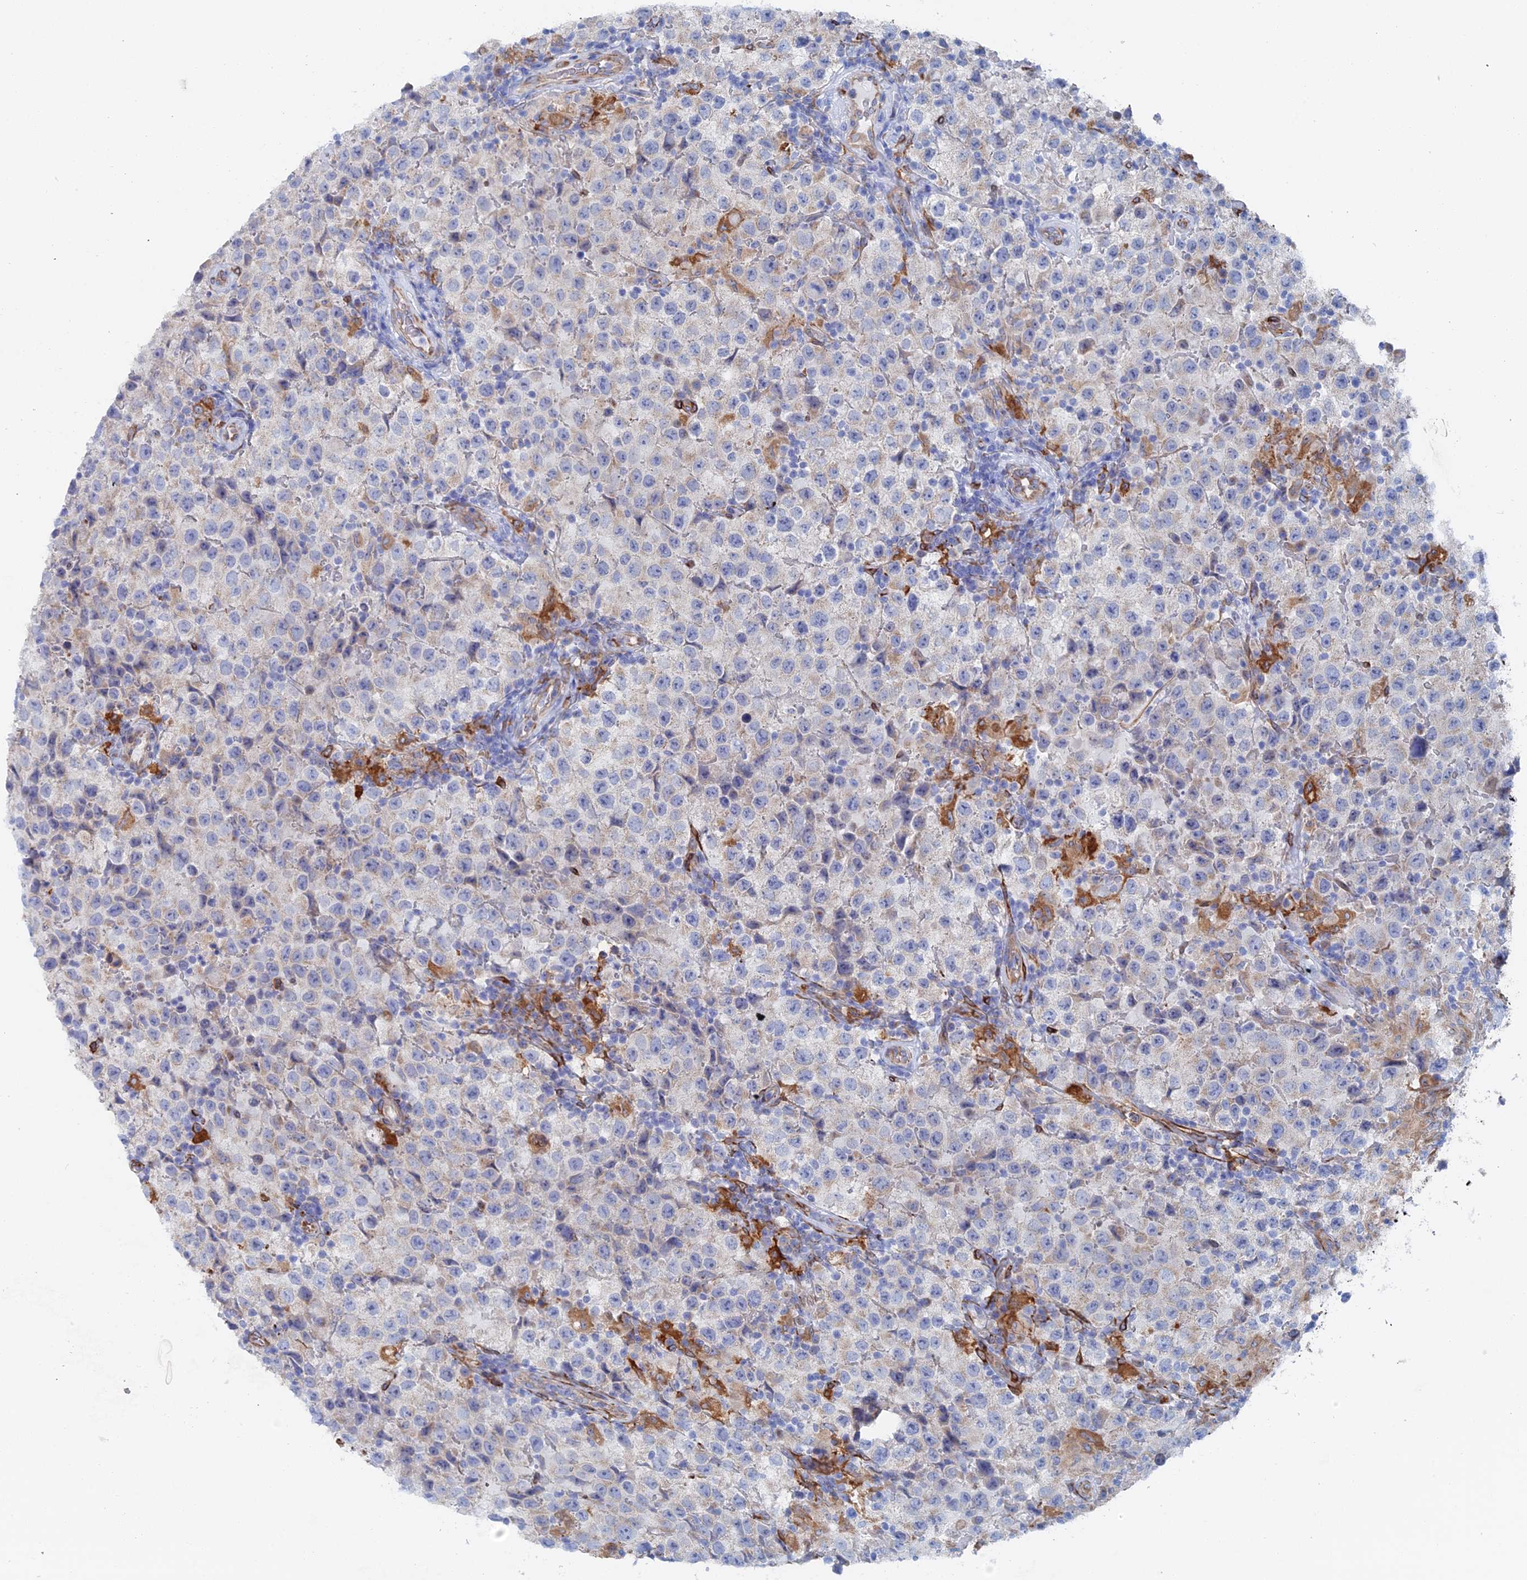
{"staining": {"intensity": "negative", "quantity": "none", "location": "none"}, "tissue": "testis cancer", "cell_type": "Tumor cells", "image_type": "cancer", "snomed": [{"axis": "morphology", "description": "Seminoma, NOS"}, {"axis": "morphology", "description": "Carcinoma, Embryonal, NOS"}, {"axis": "topography", "description": "Testis"}], "caption": "Human testis seminoma stained for a protein using IHC shows no staining in tumor cells.", "gene": "COG7", "patient": {"sex": "male", "age": 41}}